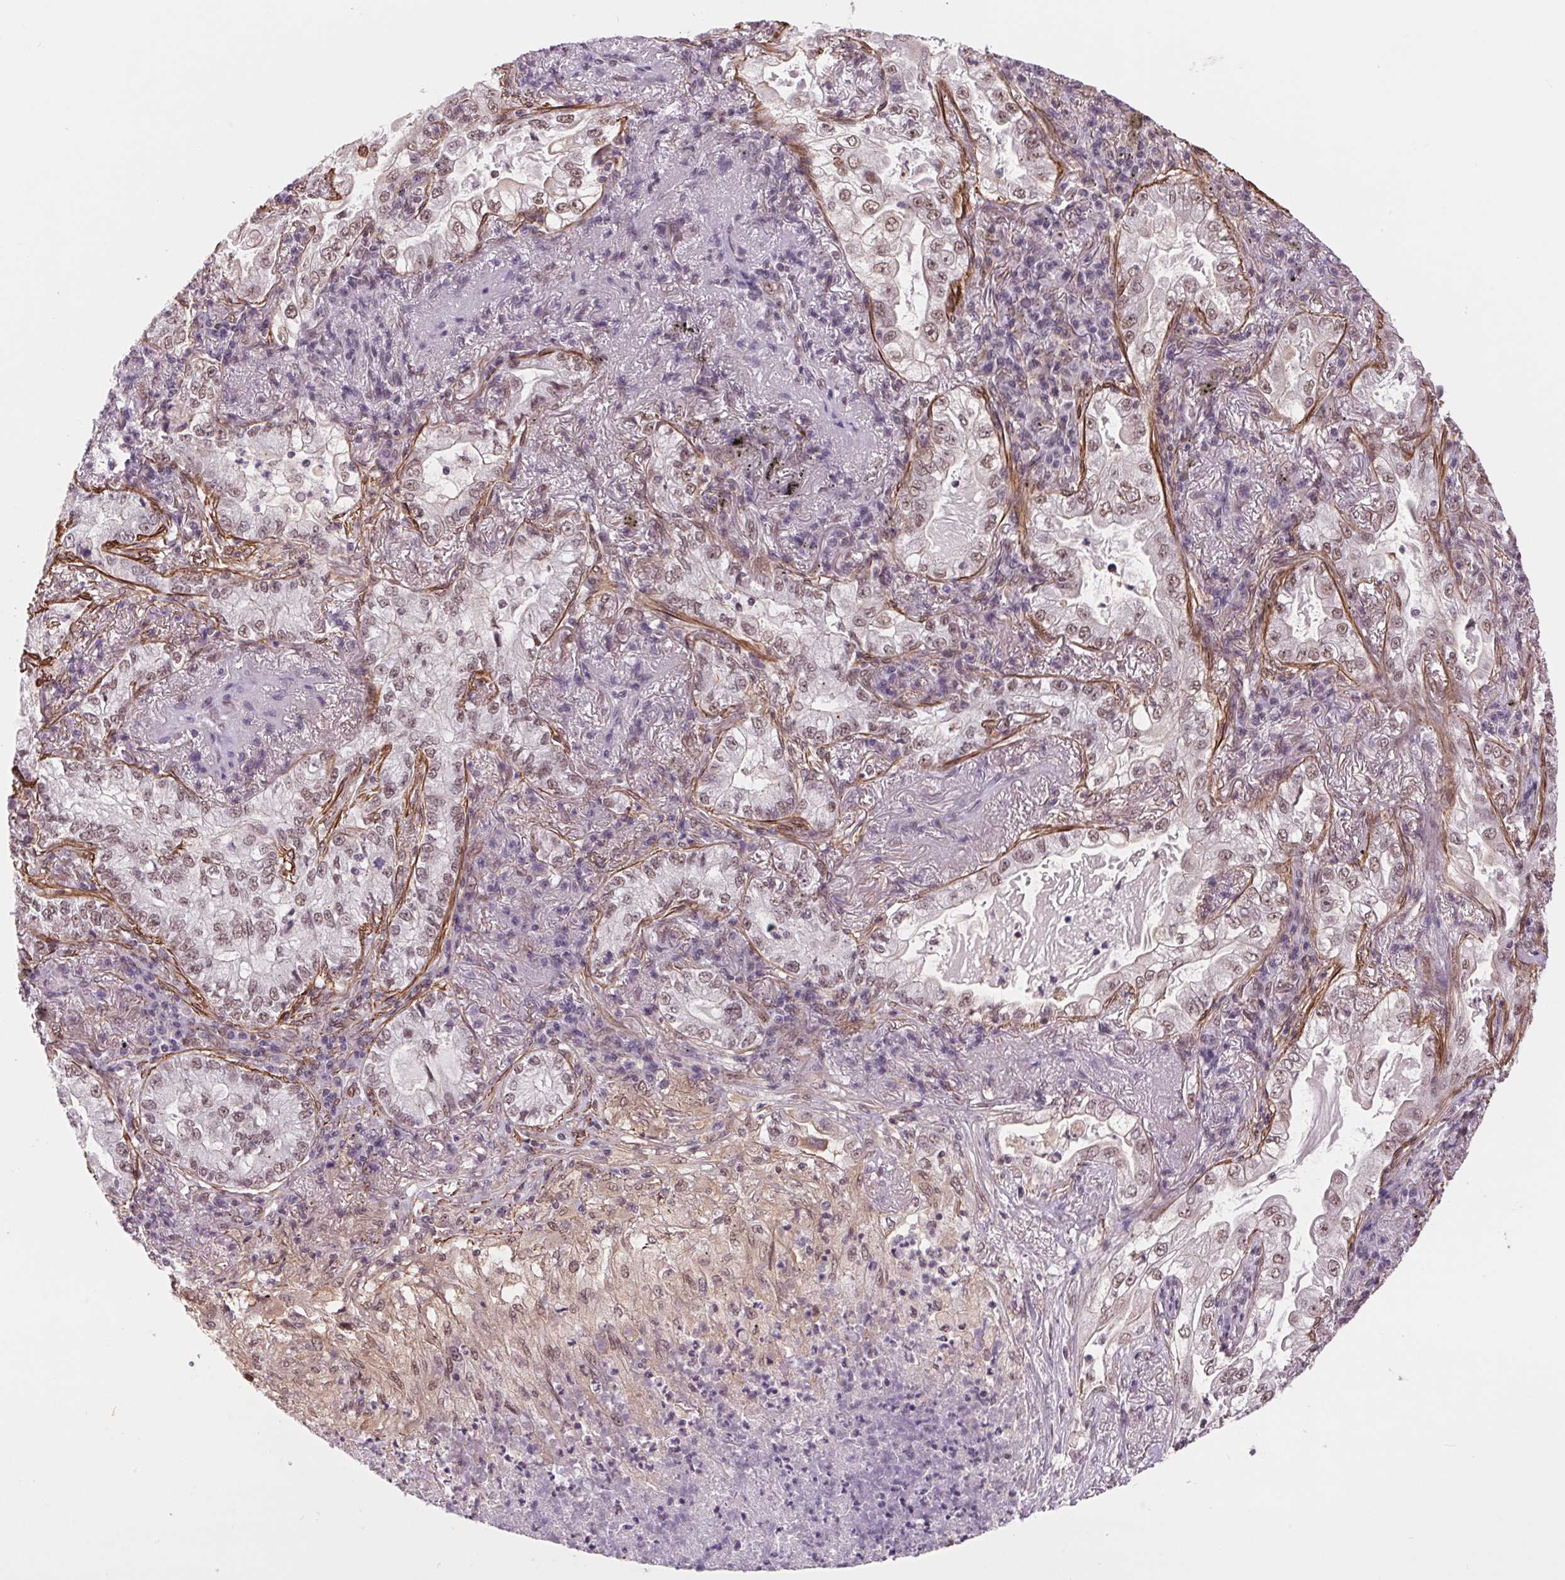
{"staining": {"intensity": "weak", "quantity": ">75%", "location": "nuclear"}, "tissue": "lung cancer", "cell_type": "Tumor cells", "image_type": "cancer", "snomed": [{"axis": "morphology", "description": "Adenocarcinoma, NOS"}, {"axis": "topography", "description": "Lung"}], "caption": "Human lung cancer (adenocarcinoma) stained with a protein marker demonstrates weak staining in tumor cells.", "gene": "BCAT1", "patient": {"sex": "female", "age": 73}}